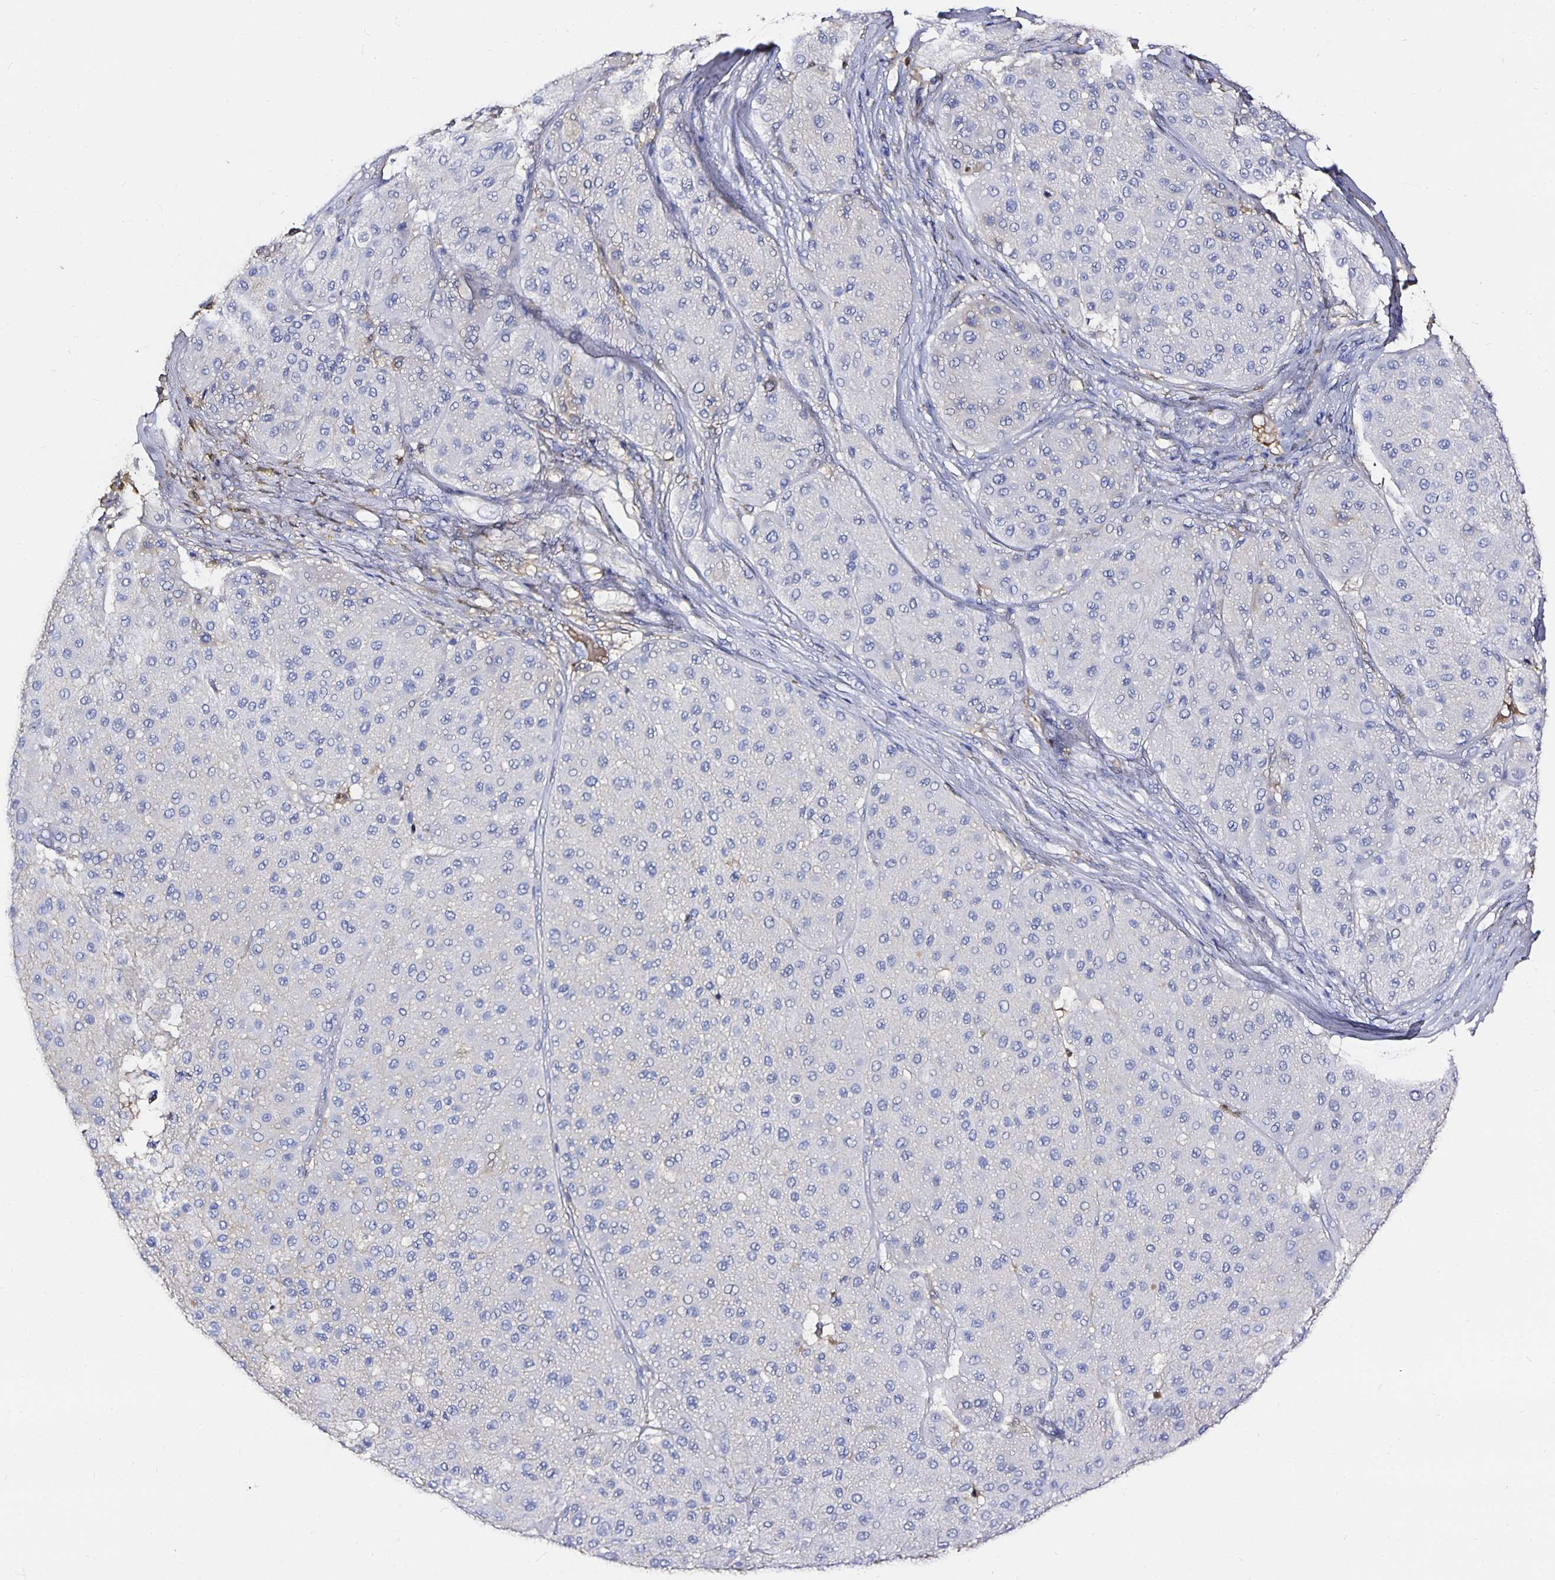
{"staining": {"intensity": "negative", "quantity": "none", "location": "none"}, "tissue": "melanoma", "cell_type": "Tumor cells", "image_type": "cancer", "snomed": [{"axis": "morphology", "description": "Malignant melanoma, Metastatic site"}, {"axis": "topography", "description": "Smooth muscle"}], "caption": "An immunohistochemistry (IHC) photomicrograph of malignant melanoma (metastatic site) is shown. There is no staining in tumor cells of malignant melanoma (metastatic site).", "gene": "TTR", "patient": {"sex": "male", "age": 41}}